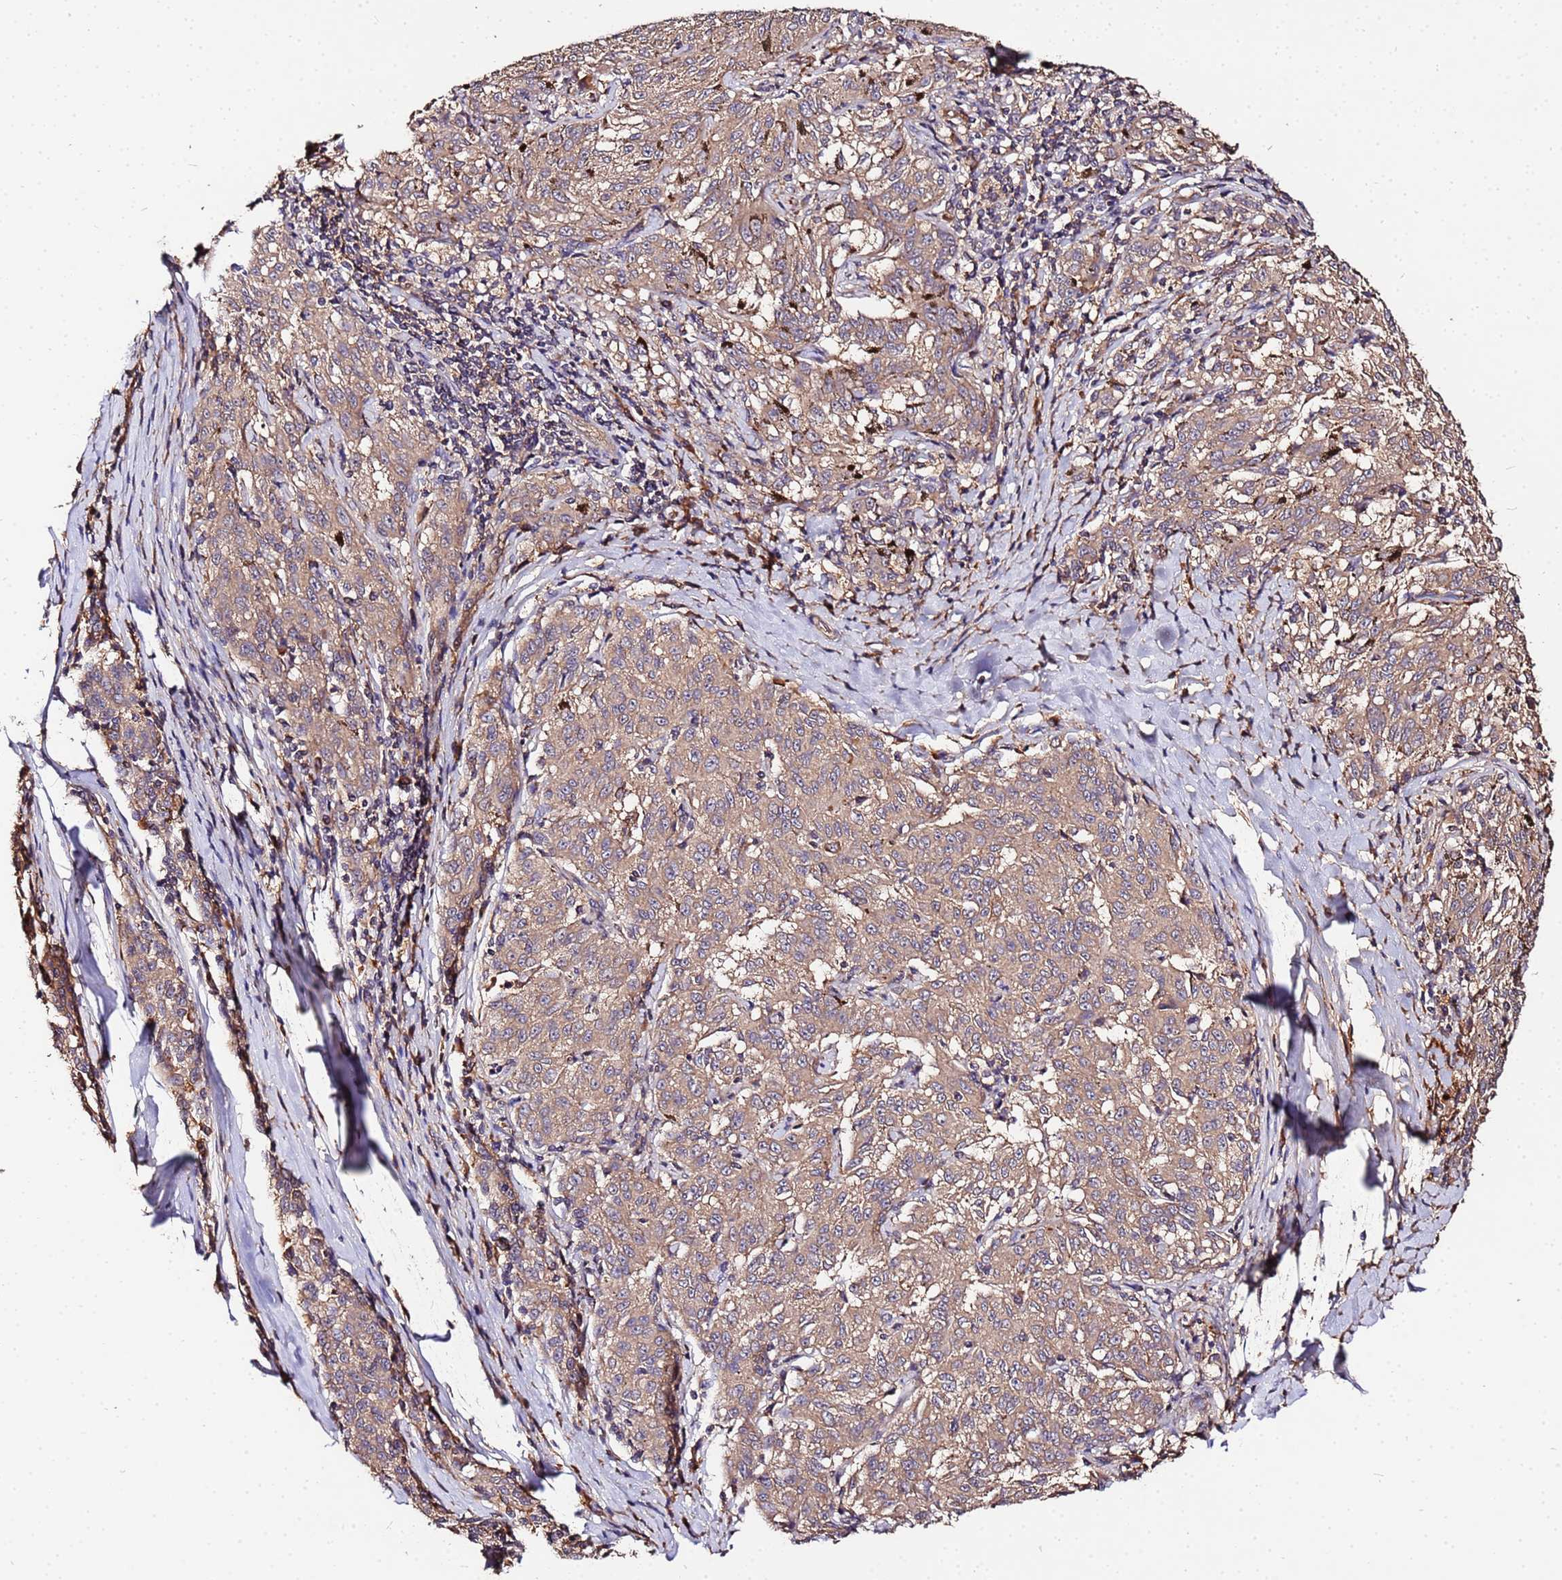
{"staining": {"intensity": "weak", "quantity": ">75%", "location": "cytoplasmic/membranous"}, "tissue": "melanoma", "cell_type": "Tumor cells", "image_type": "cancer", "snomed": [{"axis": "morphology", "description": "Malignant melanoma, NOS"}, {"axis": "topography", "description": "Skin"}], "caption": "Human melanoma stained with a protein marker demonstrates weak staining in tumor cells.", "gene": "MTERF1", "patient": {"sex": "female", "age": 72}}